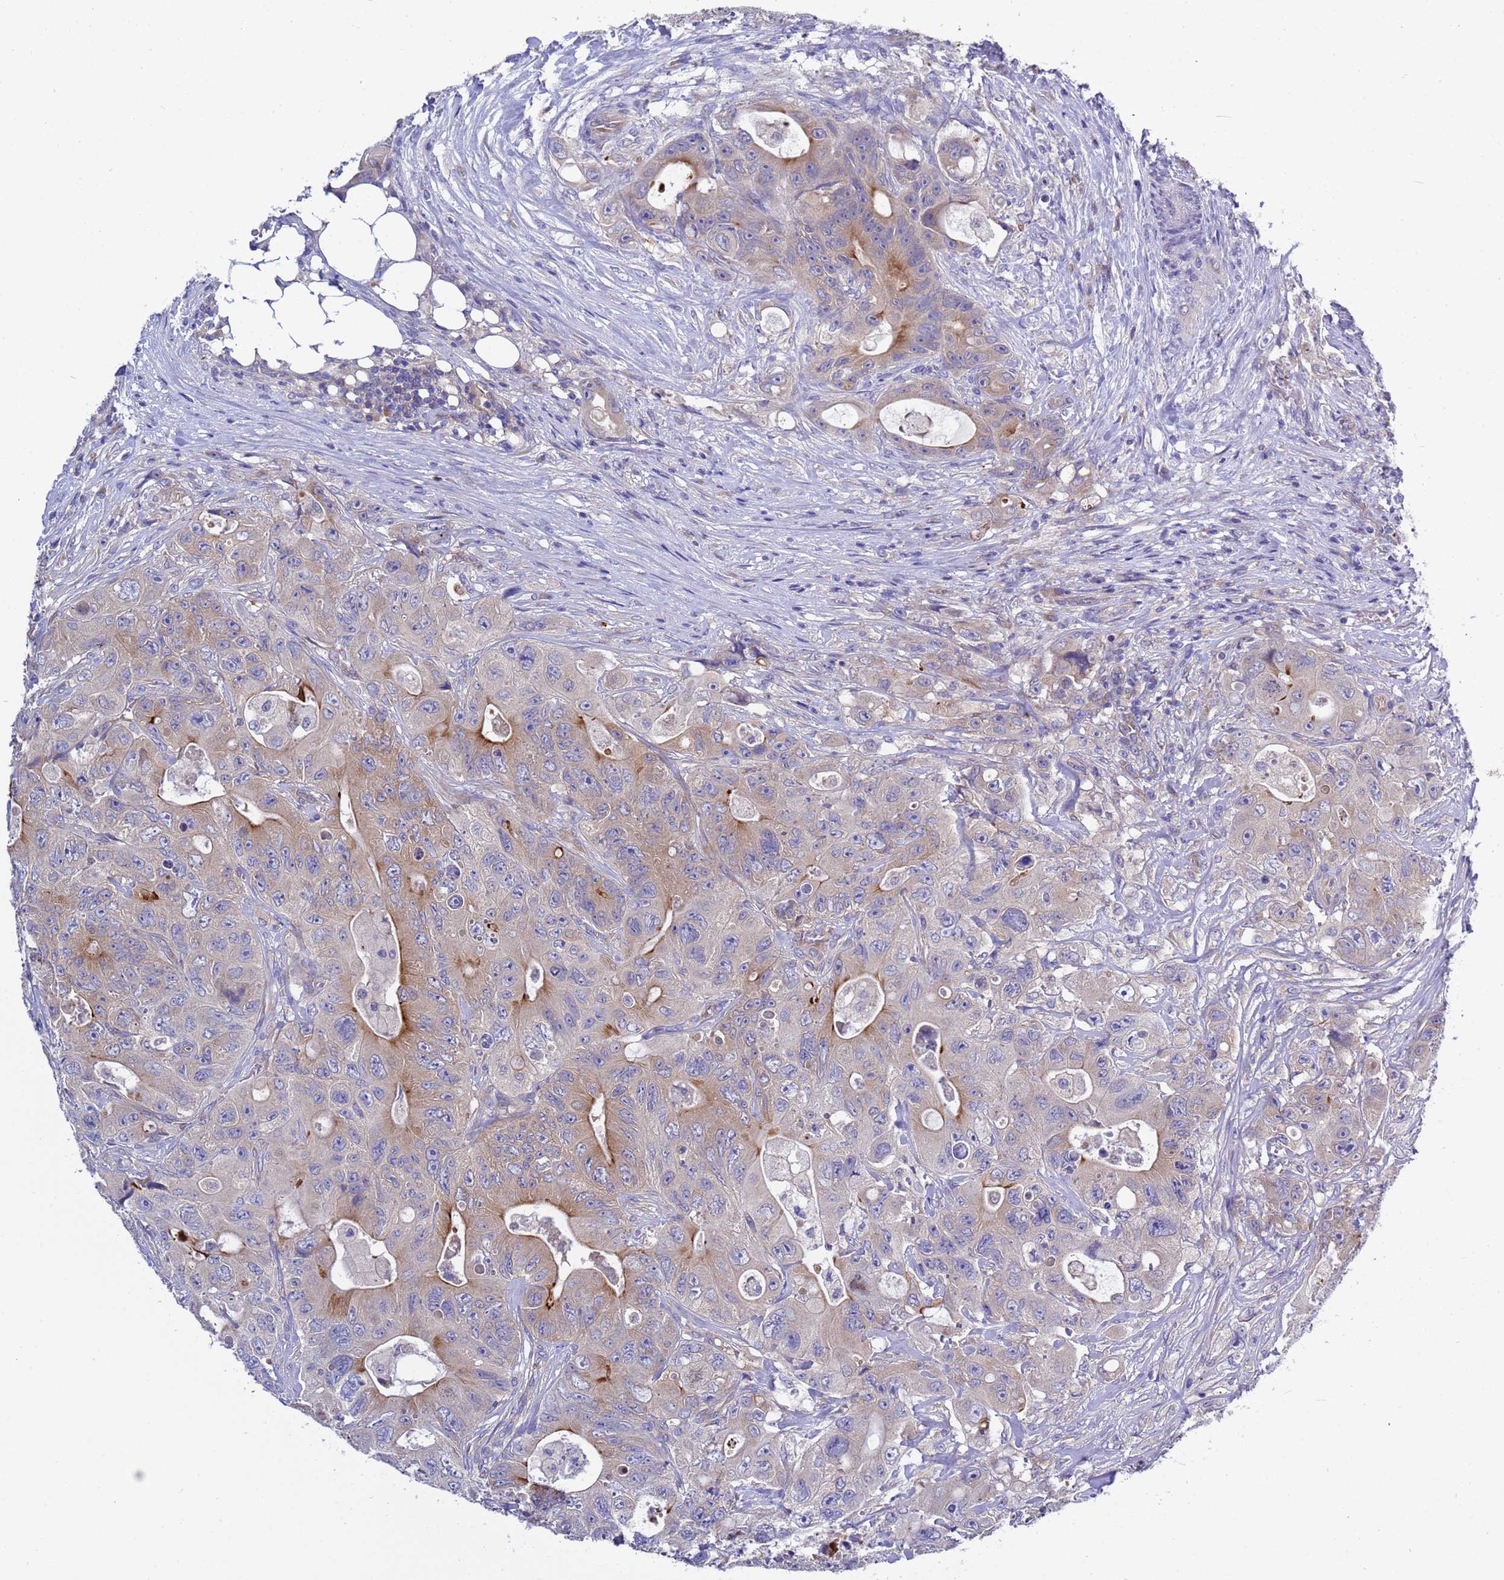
{"staining": {"intensity": "moderate", "quantity": "<25%", "location": "cytoplasmic/membranous"}, "tissue": "colorectal cancer", "cell_type": "Tumor cells", "image_type": "cancer", "snomed": [{"axis": "morphology", "description": "Adenocarcinoma, NOS"}, {"axis": "topography", "description": "Colon"}], "caption": "Protein staining by immunohistochemistry shows moderate cytoplasmic/membranous expression in about <25% of tumor cells in colorectal cancer.", "gene": "RC3H2", "patient": {"sex": "female", "age": 46}}